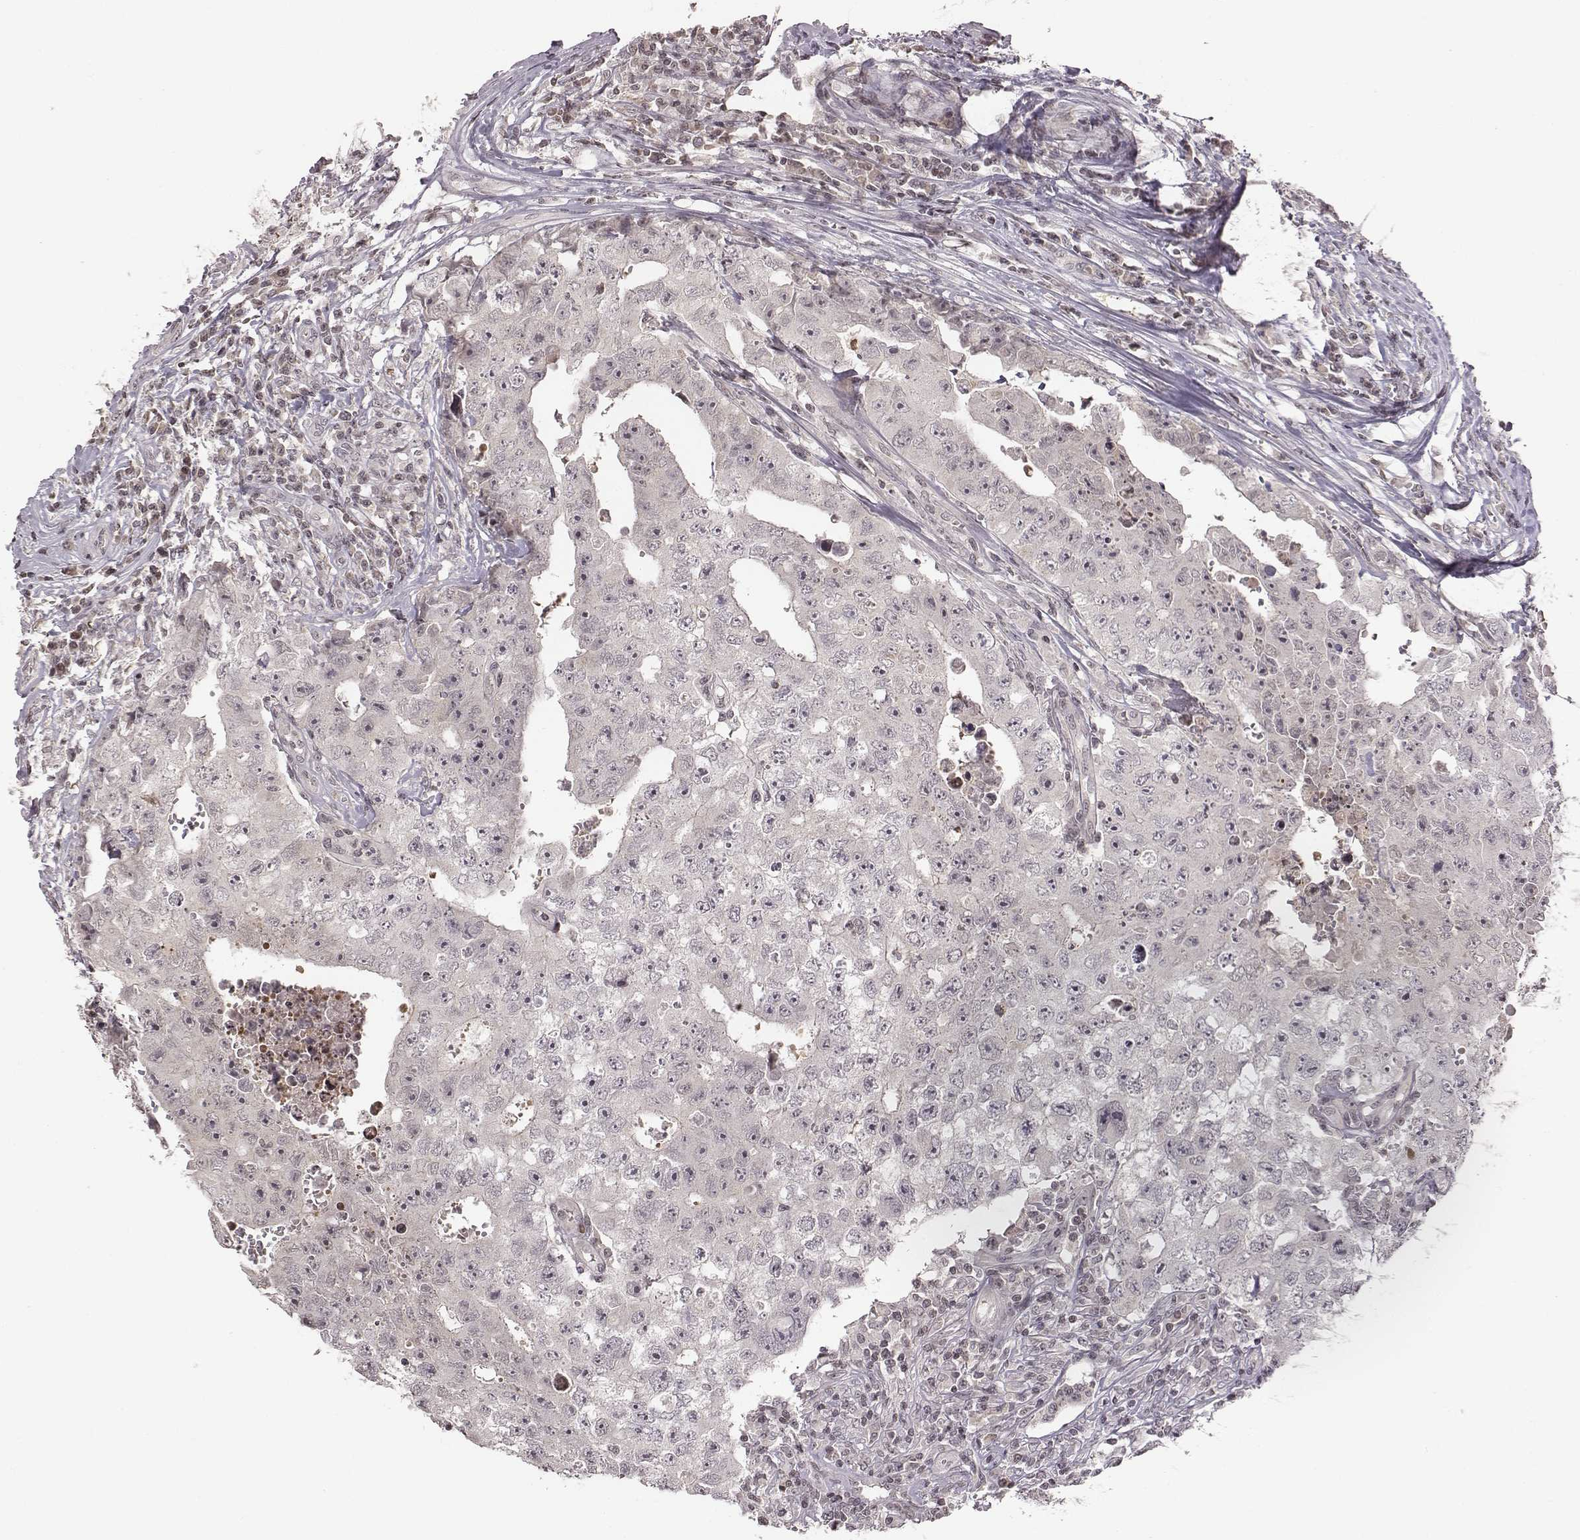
{"staining": {"intensity": "negative", "quantity": "none", "location": "none"}, "tissue": "testis cancer", "cell_type": "Tumor cells", "image_type": "cancer", "snomed": [{"axis": "morphology", "description": "Carcinoma, Embryonal, NOS"}, {"axis": "topography", "description": "Testis"}], "caption": "DAB immunohistochemical staining of human embryonal carcinoma (testis) exhibits no significant positivity in tumor cells. The staining was performed using DAB to visualize the protein expression in brown, while the nuclei were stained in blue with hematoxylin (Magnification: 20x).", "gene": "GRM4", "patient": {"sex": "male", "age": 36}}